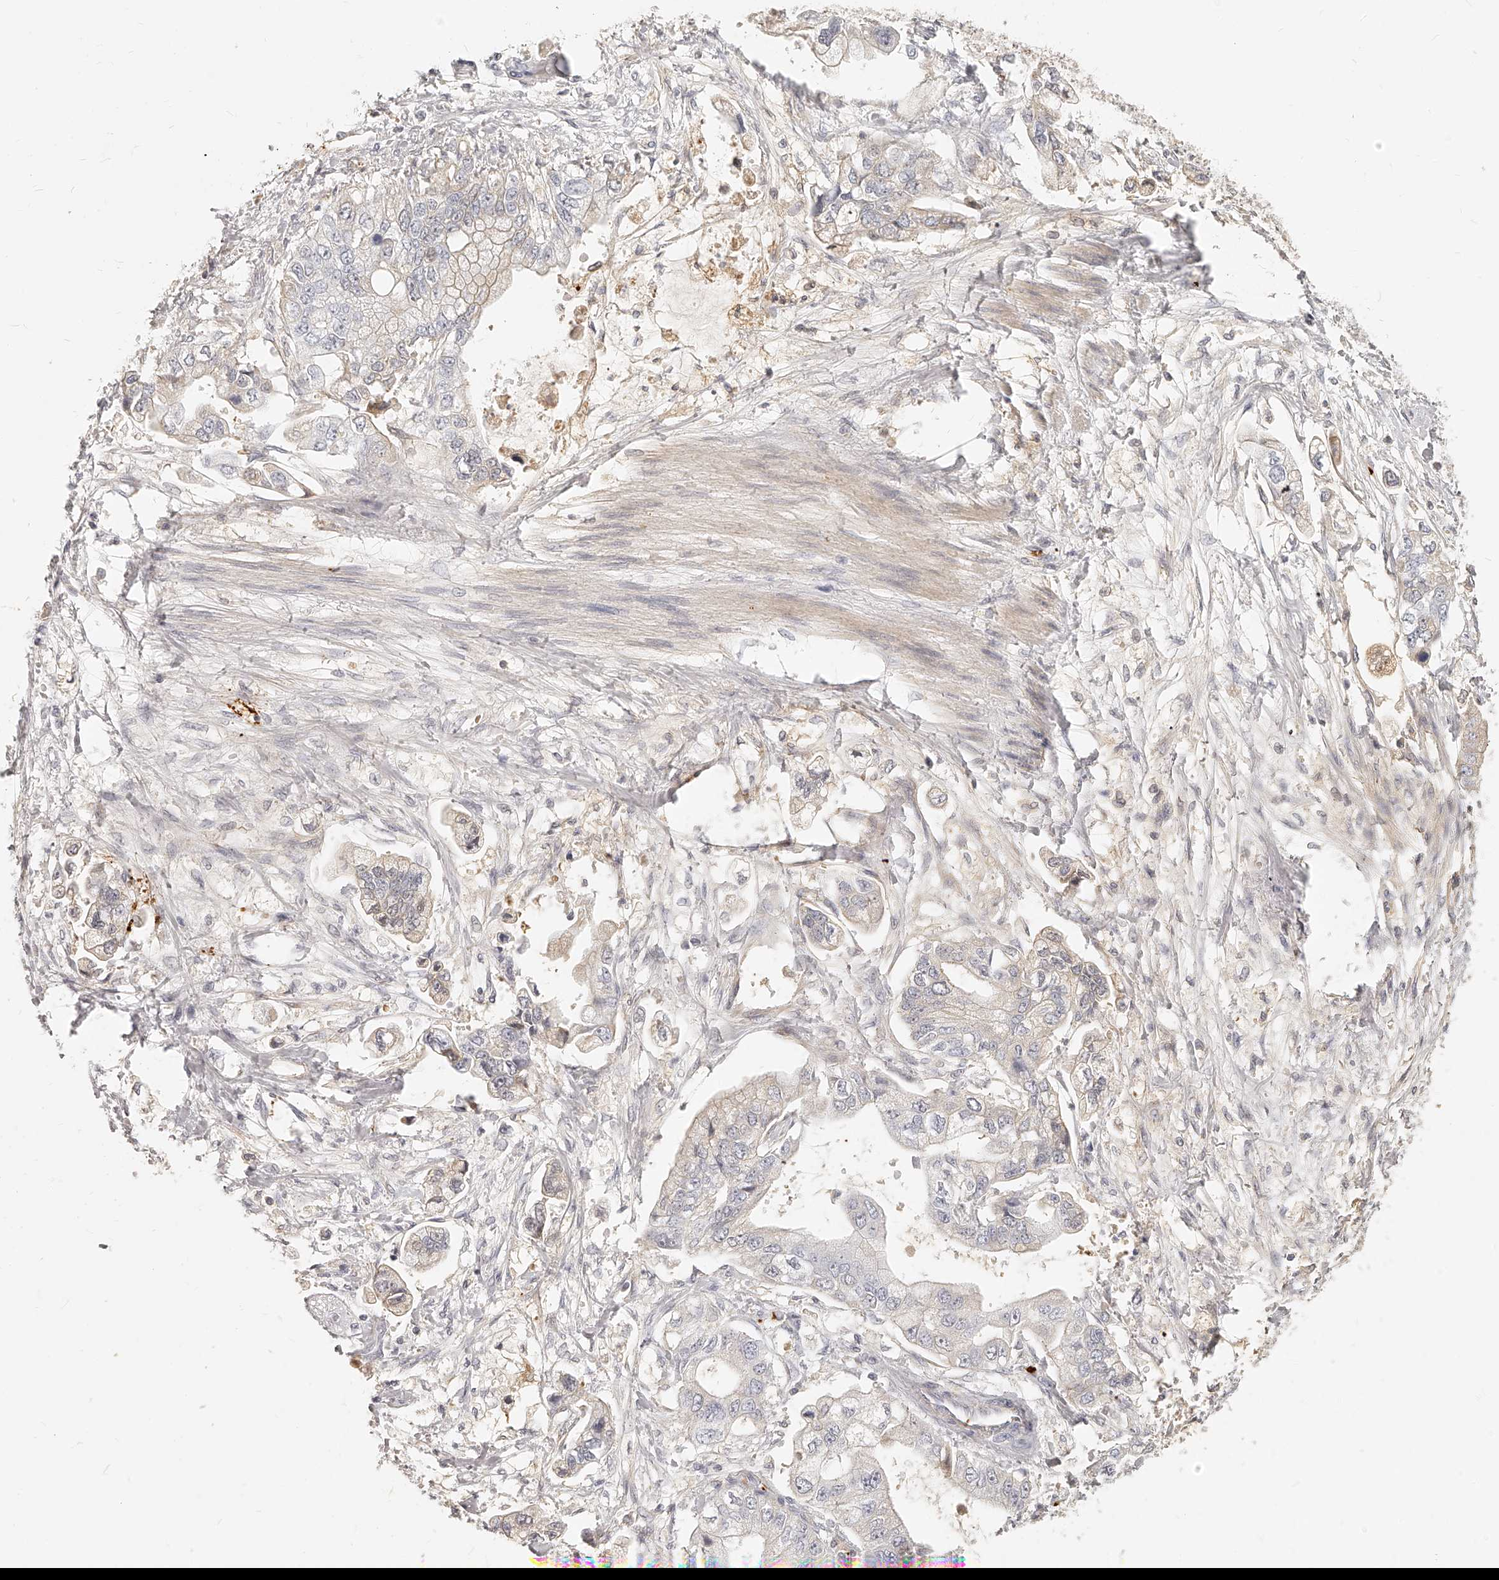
{"staining": {"intensity": "weak", "quantity": "<25%", "location": "cytoplasmic/membranous"}, "tissue": "stomach cancer", "cell_type": "Tumor cells", "image_type": "cancer", "snomed": [{"axis": "morphology", "description": "Adenocarcinoma, NOS"}, {"axis": "topography", "description": "Stomach"}], "caption": "There is no significant staining in tumor cells of stomach cancer.", "gene": "ITGB3", "patient": {"sex": "male", "age": 62}}